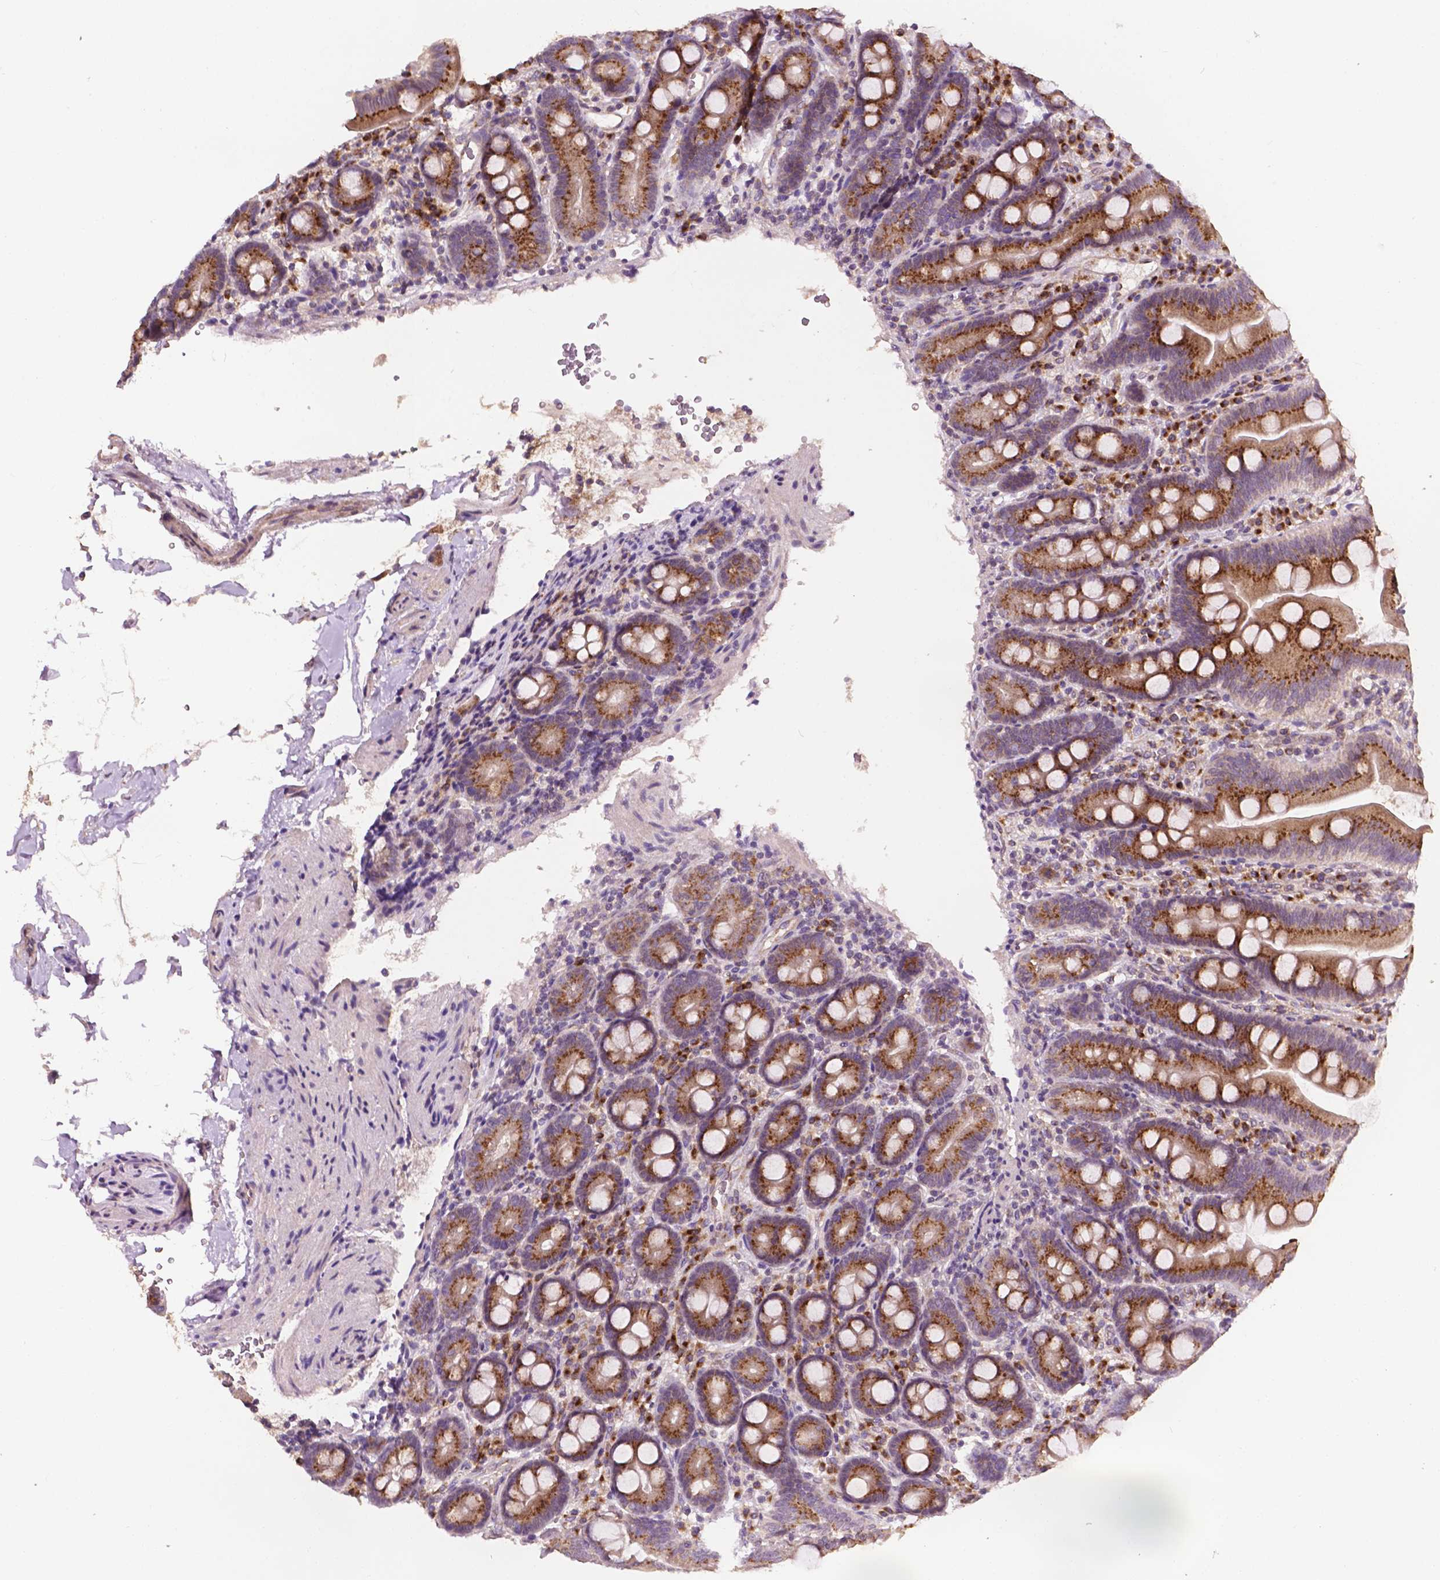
{"staining": {"intensity": "strong", "quantity": ">75%", "location": "cytoplasmic/membranous"}, "tissue": "duodenum", "cell_type": "Glandular cells", "image_type": "normal", "snomed": [{"axis": "morphology", "description": "Normal tissue, NOS"}, {"axis": "topography", "description": "Duodenum"}], "caption": "Immunohistochemical staining of benign duodenum reveals high levels of strong cytoplasmic/membranous staining in approximately >75% of glandular cells.", "gene": "EBAG9", "patient": {"sex": "male", "age": 59}}